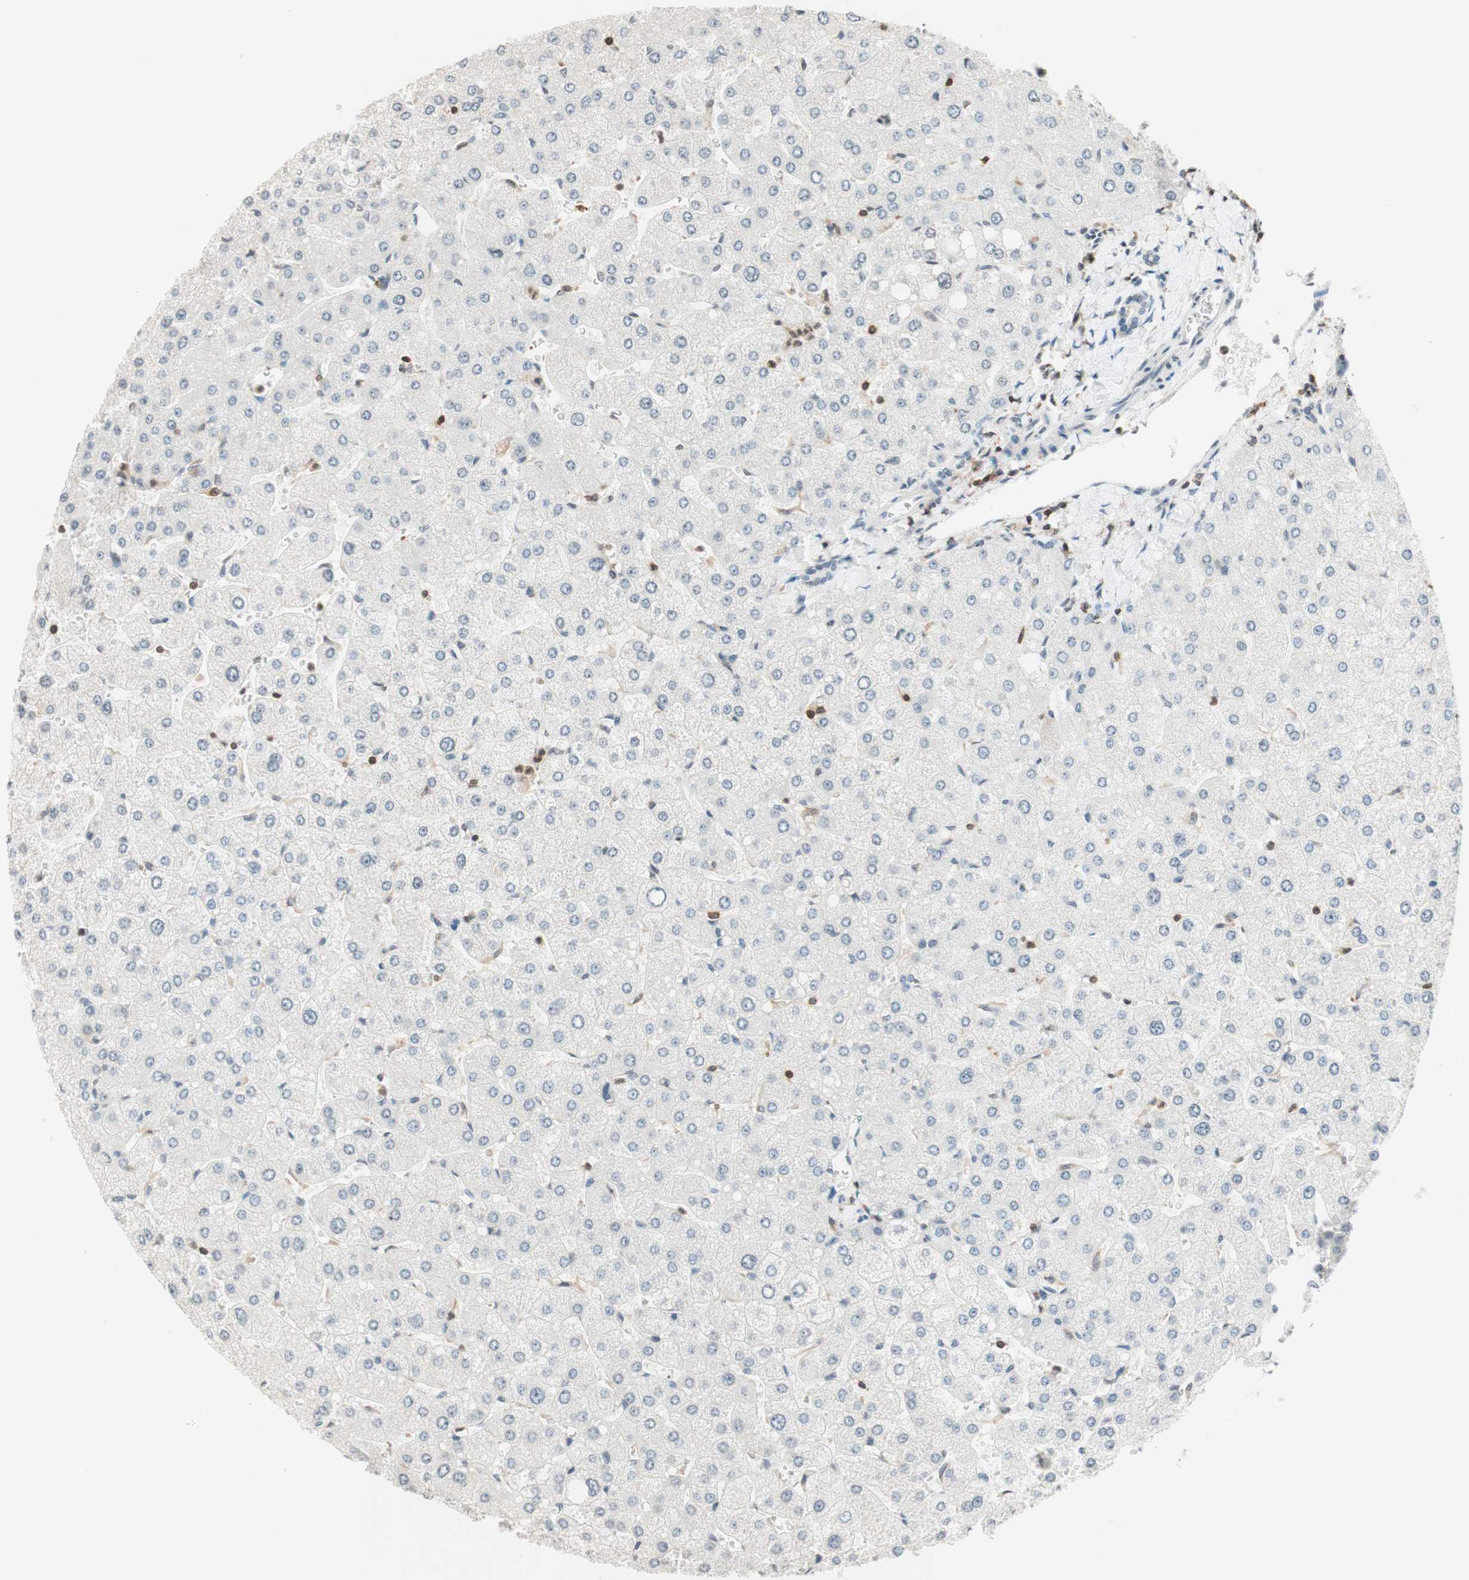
{"staining": {"intensity": "negative", "quantity": "none", "location": "none"}, "tissue": "liver", "cell_type": "Cholangiocytes", "image_type": "normal", "snomed": [{"axis": "morphology", "description": "Normal tissue, NOS"}, {"axis": "topography", "description": "Liver"}], "caption": "Immunohistochemistry (IHC) micrograph of benign human liver stained for a protein (brown), which reveals no staining in cholangiocytes.", "gene": "WIPF1", "patient": {"sex": "male", "age": 55}}